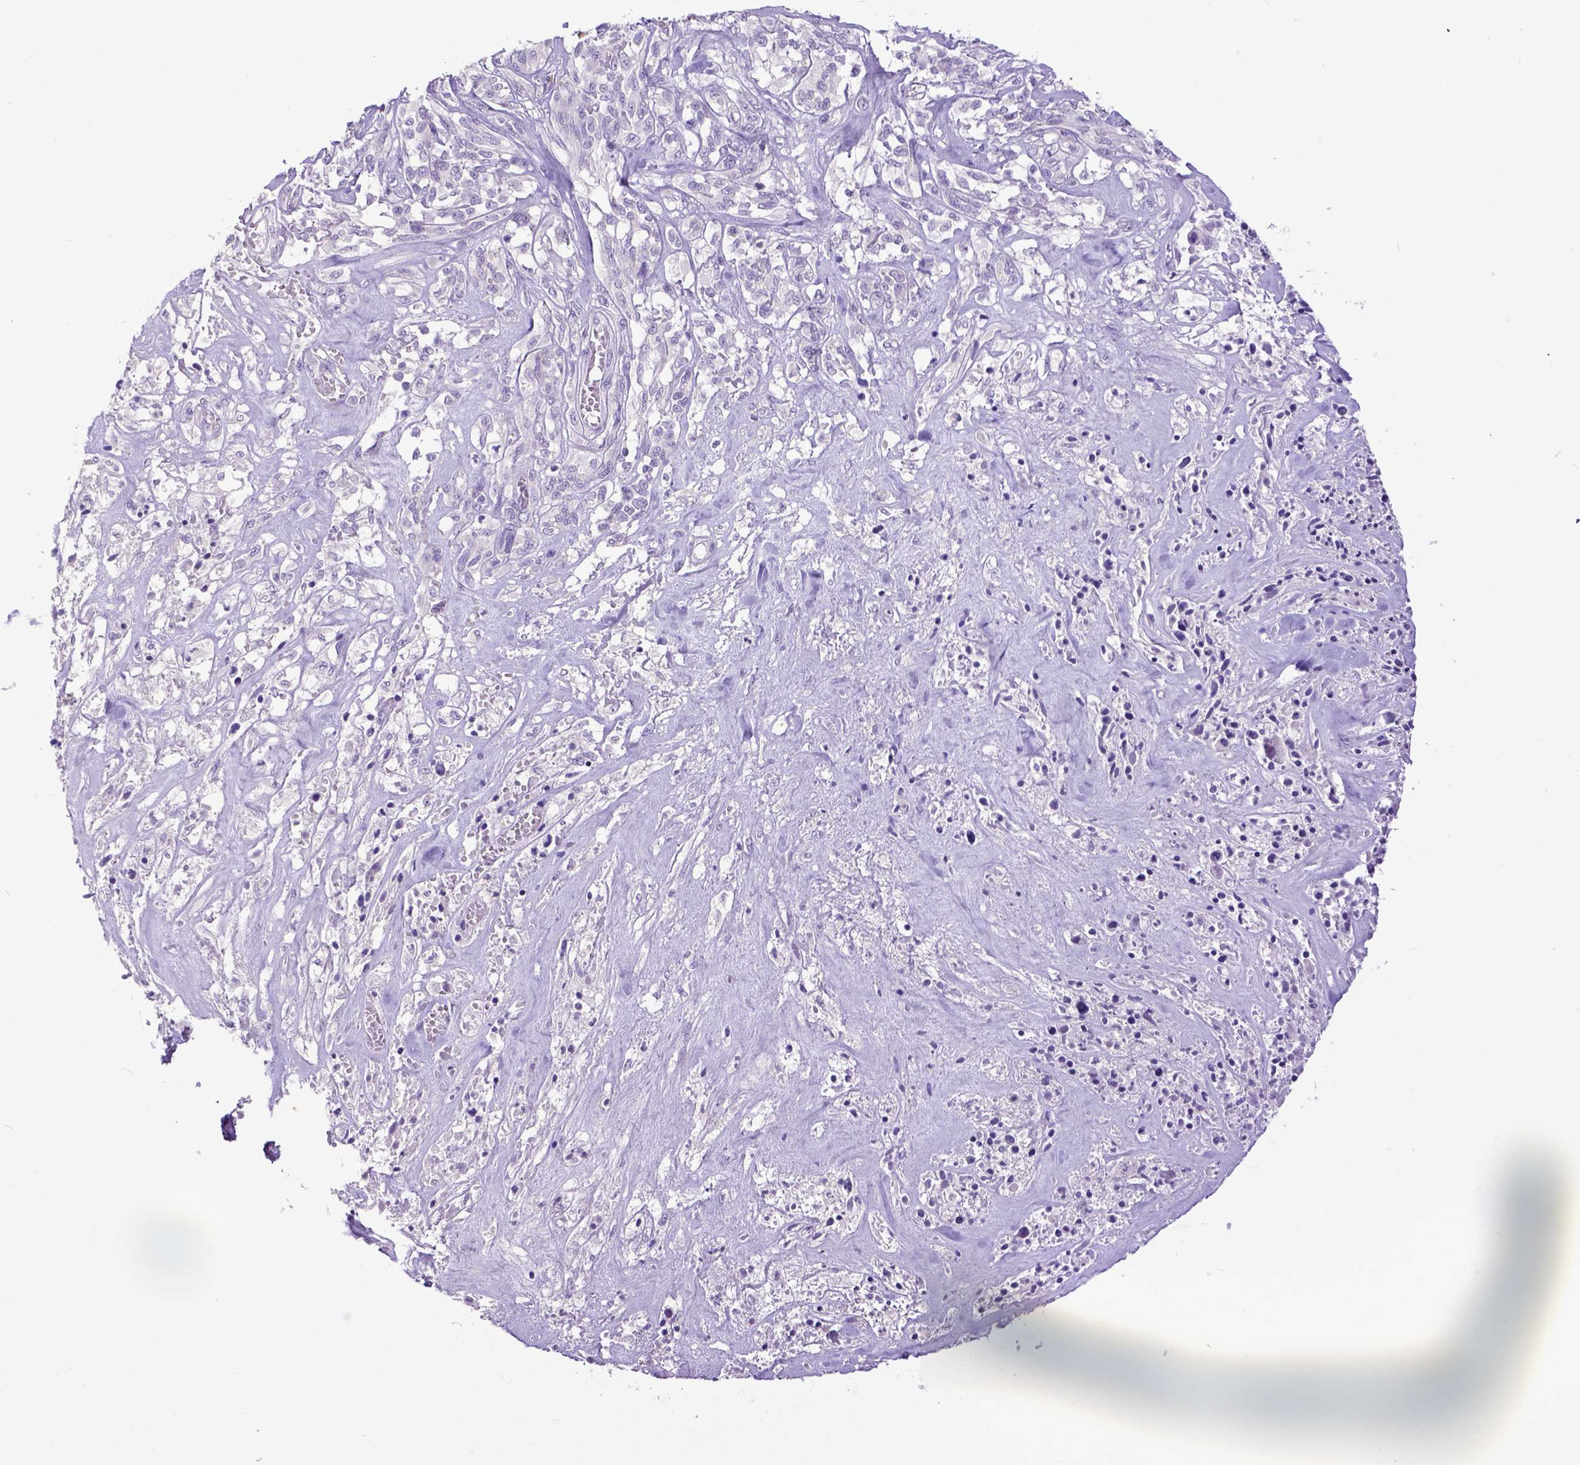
{"staining": {"intensity": "negative", "quantity": "none", "location": "none"}, "tissue": "melanoma", "cell_type": "Tumor cells", "image_type": "cancer", "snomed": [{"axis": "morphology", "description": "Malignant melanoma, NOS"}, {"axis": "topography", "description": "Skin"}], "caption": "Immunohistochemistry photomicrograph of human malignant melanoma stained for a protein (brown), which exhibits no expression in tumor cells.", "gene": "RAB25", "patient": {"sex": "female", "age": 91}}